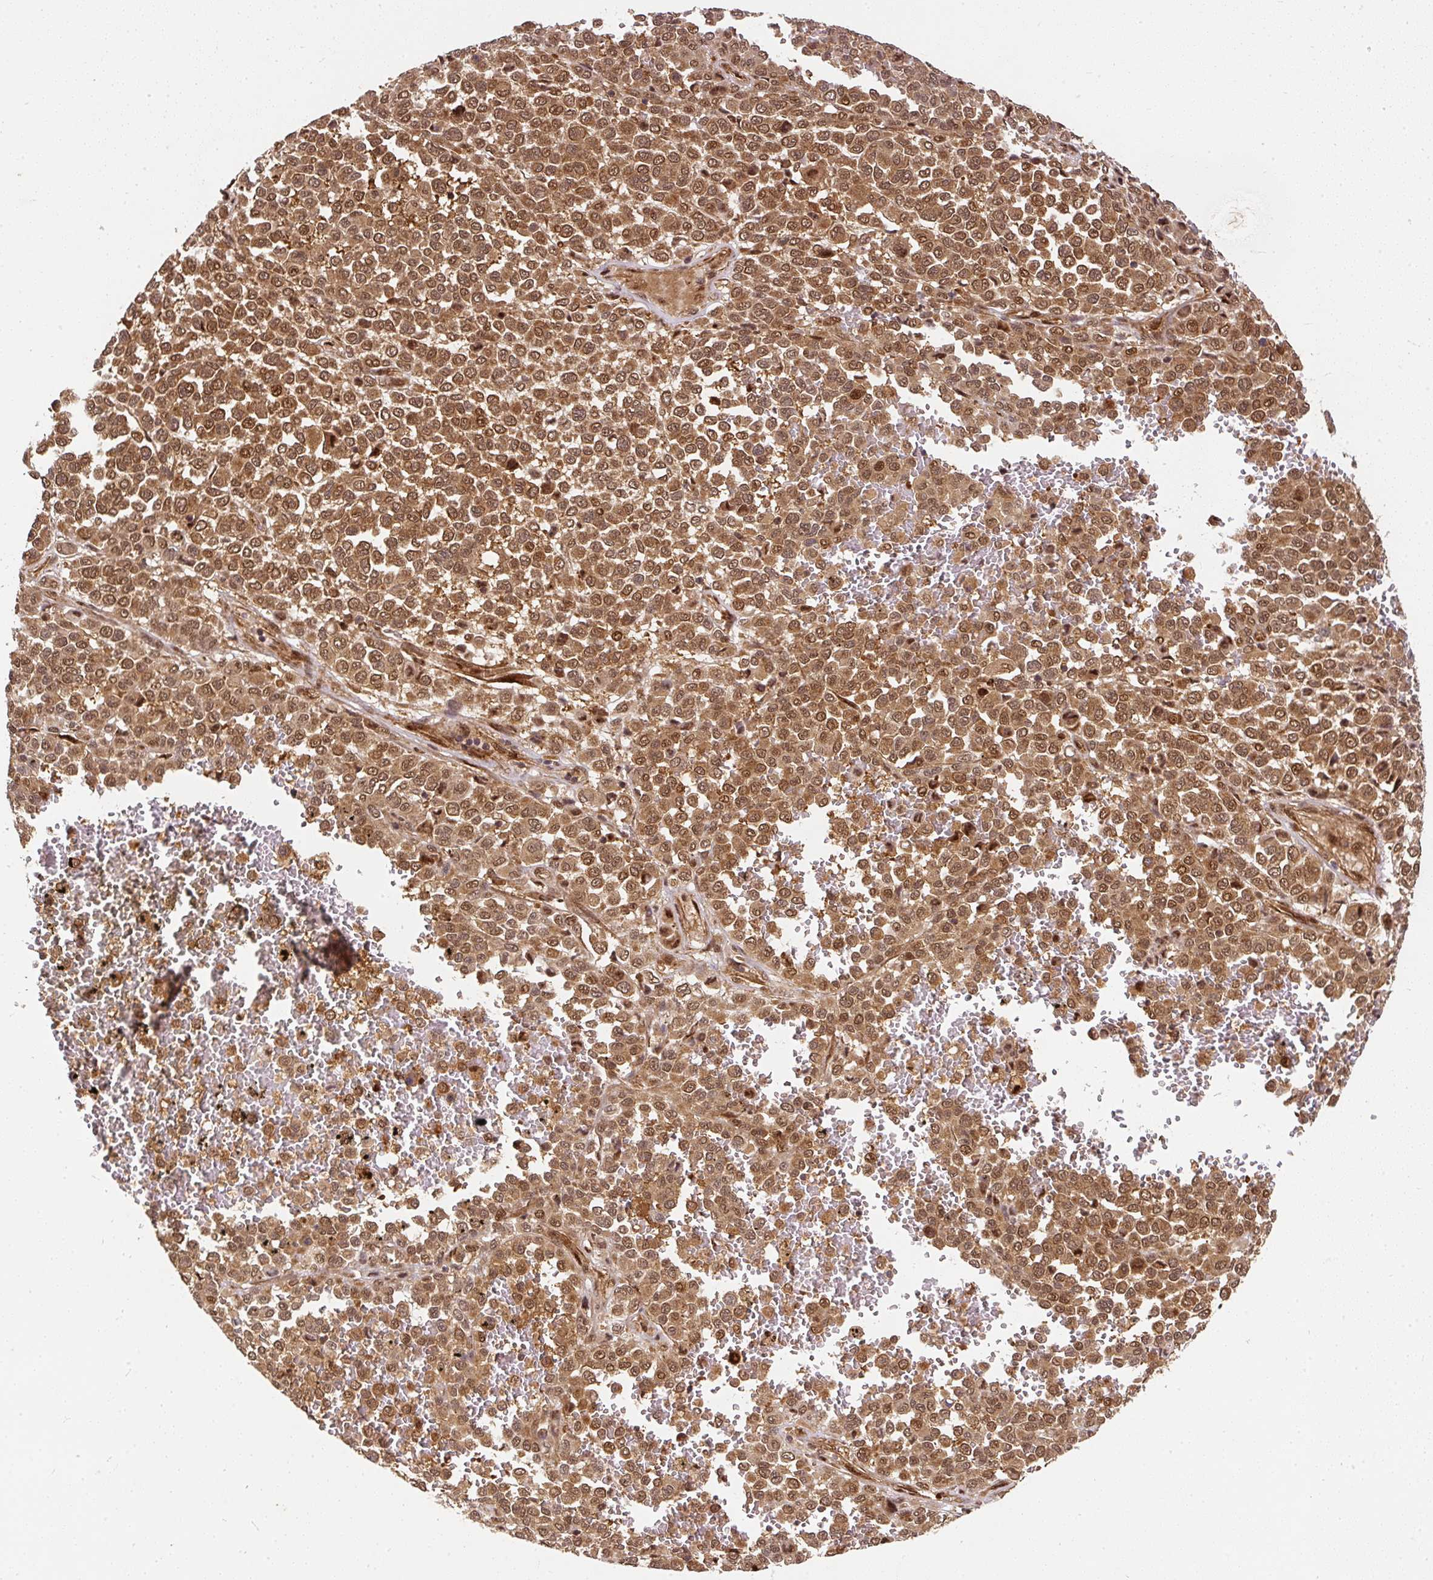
{"staining": {"intensity": "moderate", "quantity": ">75%", "location": "cytoplasmic/membranous,nuclear"}, "tissue": "melanoma", "cell_type": "Tumor cells", "image_type": "cancer", "snomed": [{"axis": "morphology", "description": "Malignant melanoma, Metastatic site"}, {"axis": "topography", "description": "Pancreas"}], "caption": "Protein analysis of melanoma tissue demonstrates moderate cytoplasmic/membranous and nuclear expression in approximately >75% of tumor cells. (IHC, brightfield microscopy, high magnification).", "gene": "PSMD1", "patient": {"sex": "female", "age": 30}}